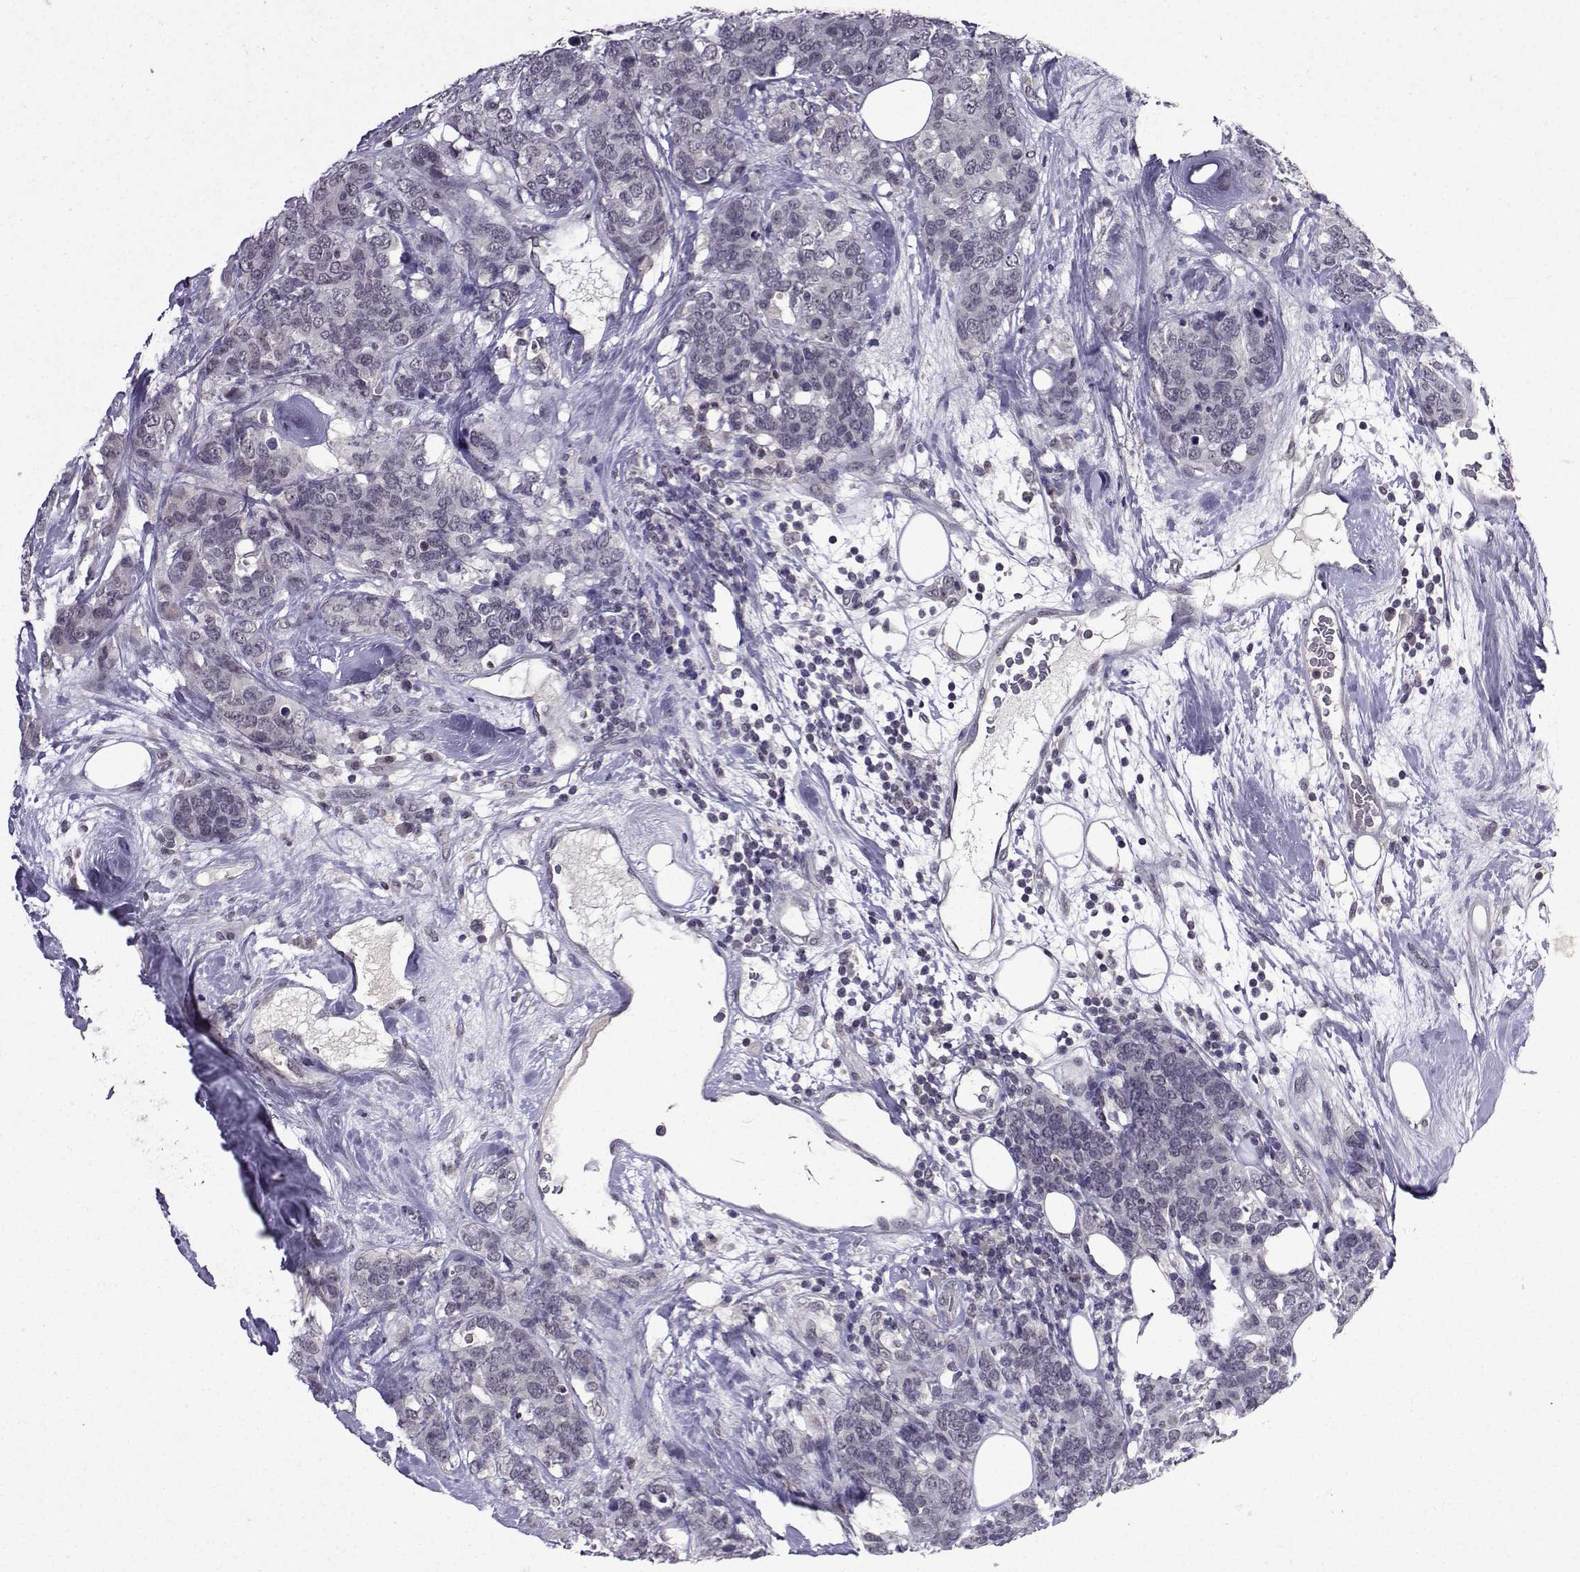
{"staining": {"intensity": "negative", "quantity": "none", "location": "none"}, "tissue": "breast cancer", "cell_type": "Tumor cells", "image_type": "cancer", "snomed": [{"axis": "morphology", "description": "Lobular carcinoma"}, {"axis": "topography", "description": "Breast"}], "caption": "An immunohistochemistry photomicrograph of lobular carcinoma (breast) is shown. There is no staining in tumor cells of lobular carcinoma (breast). (DAB IHC, high magnification).", "gene": "CCL28", "patient": {"sex": "female", "age": 59}}